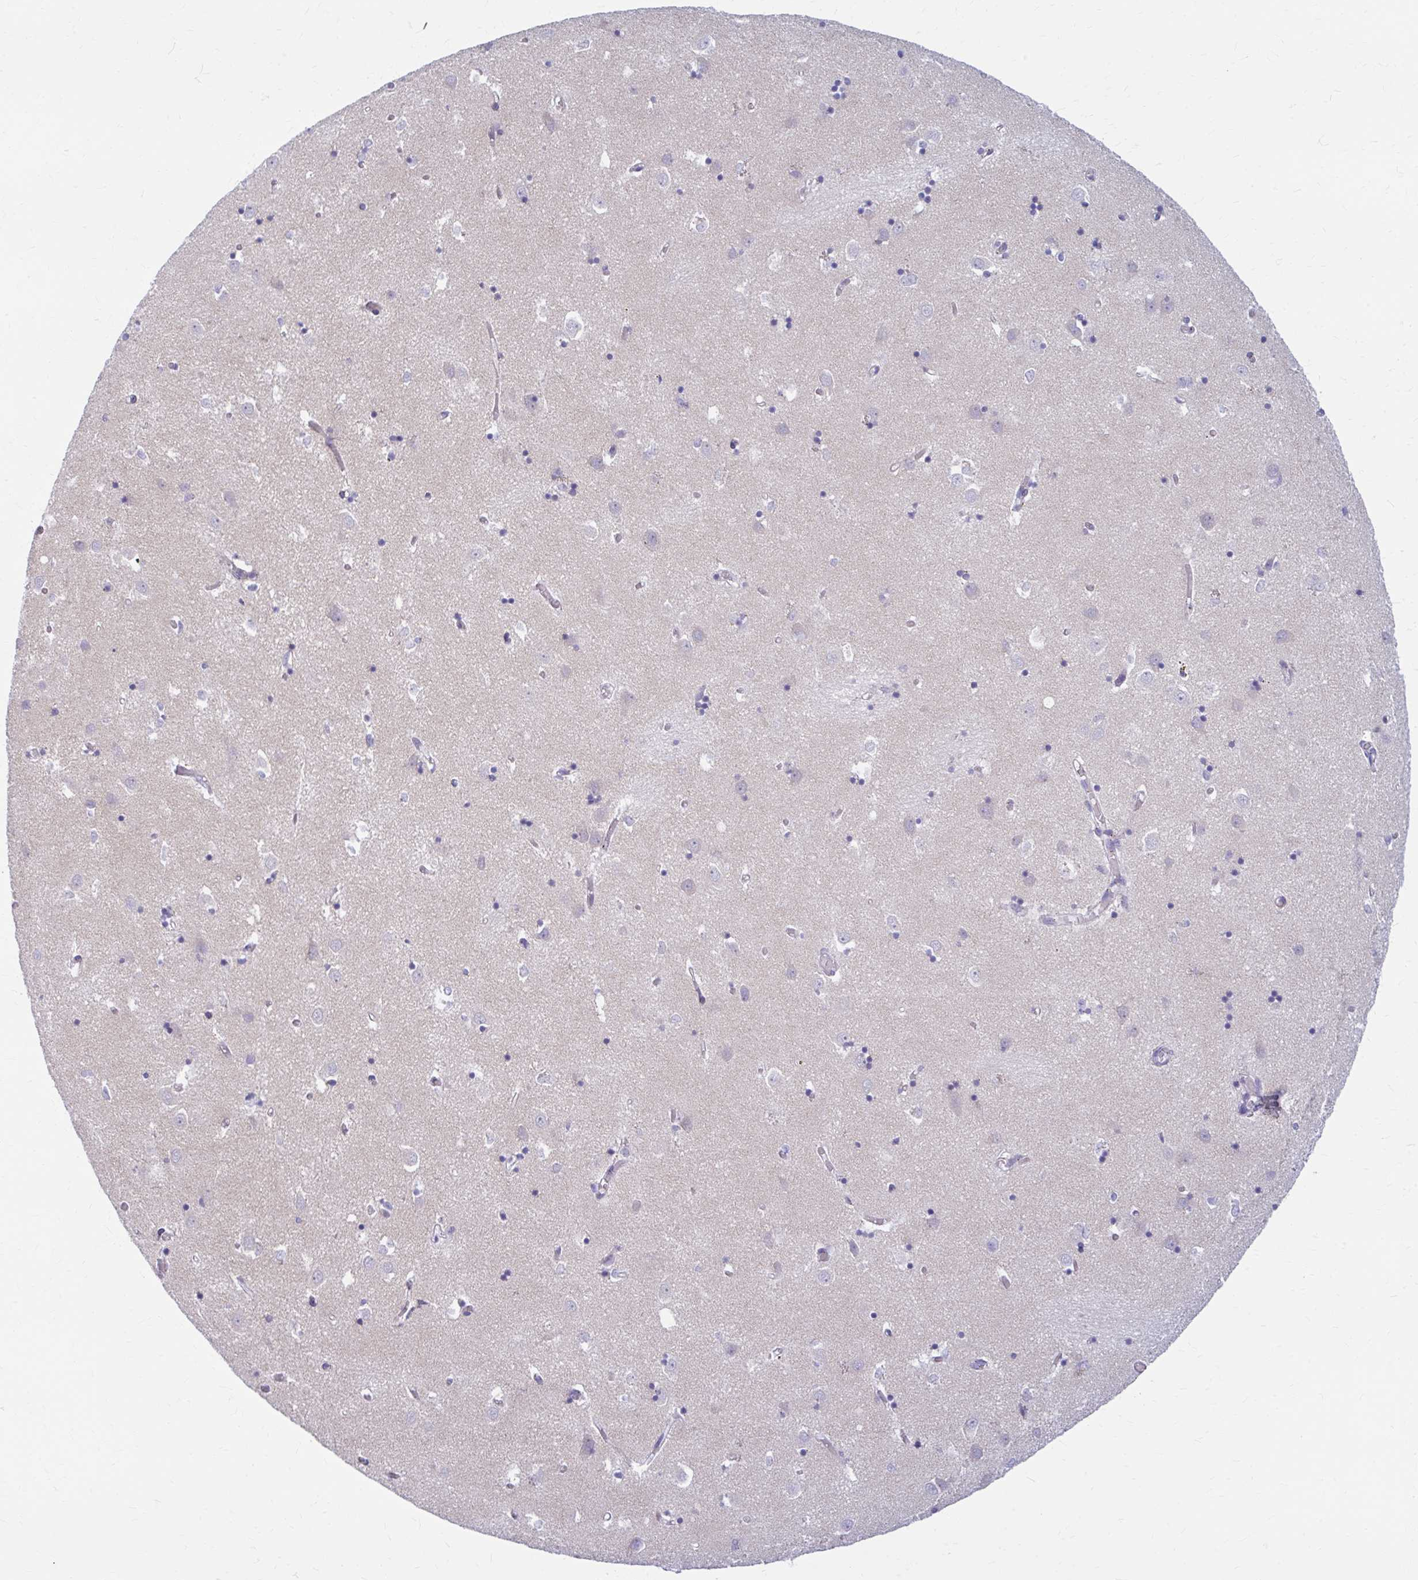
{"staining": {"intensity": "negative", "quantity": "none", "location": "none"}, "tissue": "caudate", "cell_type": "Glial cells", "image_type": "normal", "snomed": [{"axis": "morphology", "description": "Normal tissue, NOS"}, {"axis": "topography", "description": "Lateral ventricle wall"}], "caption": "Caudate stained for a protein using immunohistochemistry (IHC) shows no positivity glial cells.", "gene": "RADIL", "patient": {"sex": "male", "age": 70}}